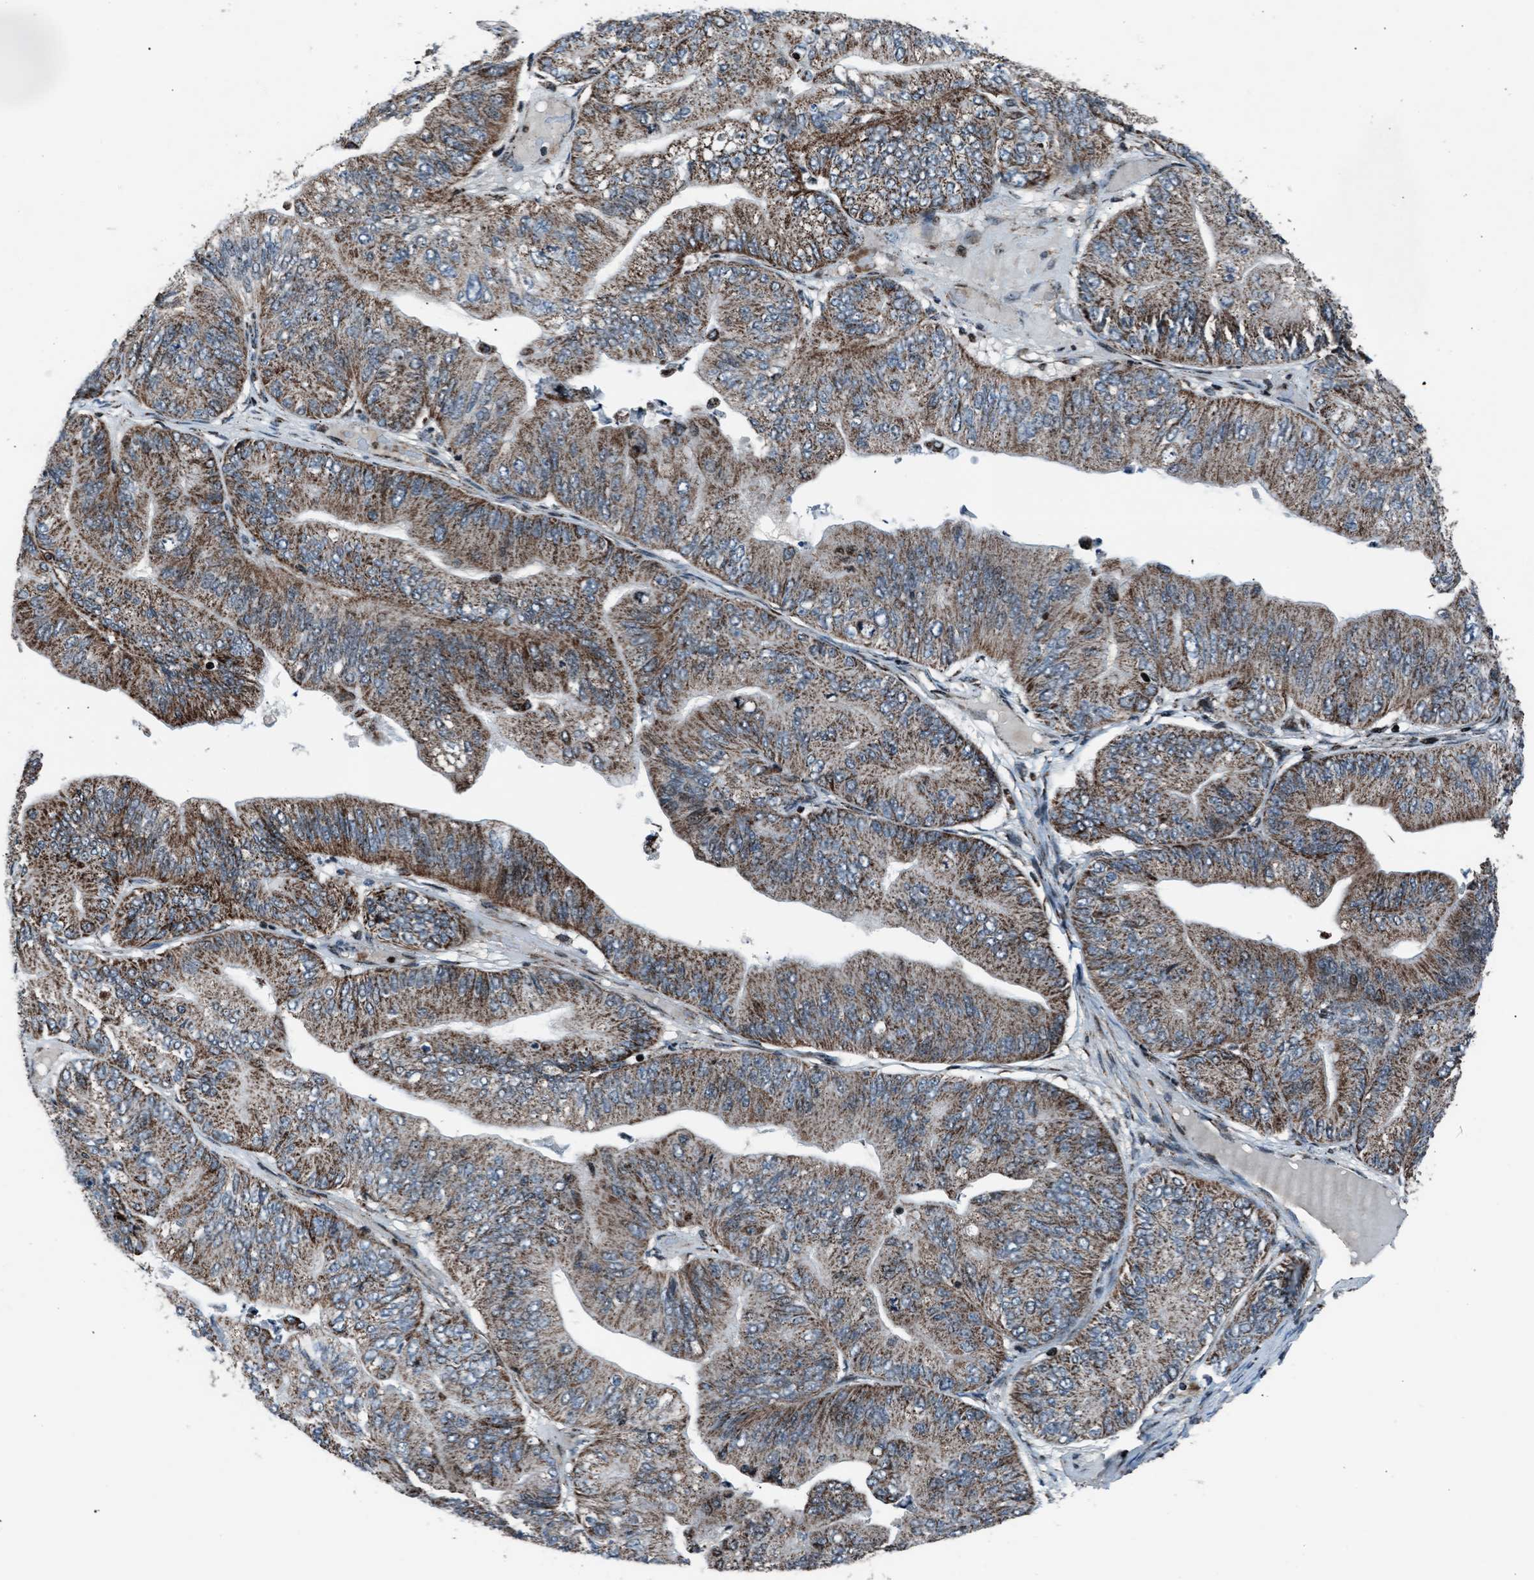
{"staining": {"intensity": "moderate", "quantity": ">75%", "location": "cytoplasmic/membranous"}, "tissue": "ovarian cancer", "cell_type": "Tumor cells", "image_type": "cancer", "snomed": [{"axis": "morphology", "description": "Cystadenocarcinoma, mucinous, NOS"}, {"axis": "topography", "description": "Ovary"}], "caption": "High-magnification brightfield microscopy of mucinous cystadenocarcinoma (ovarian) stained with DAB (brown) and counterstained with hematoxylin (blue). tumor cells exhibit moderate cytoplasmic/membranous positivity is appreciated in approximately>75% of cells.", "gene": "MORC3", "patient": {"sex": "female", "age": 61}}